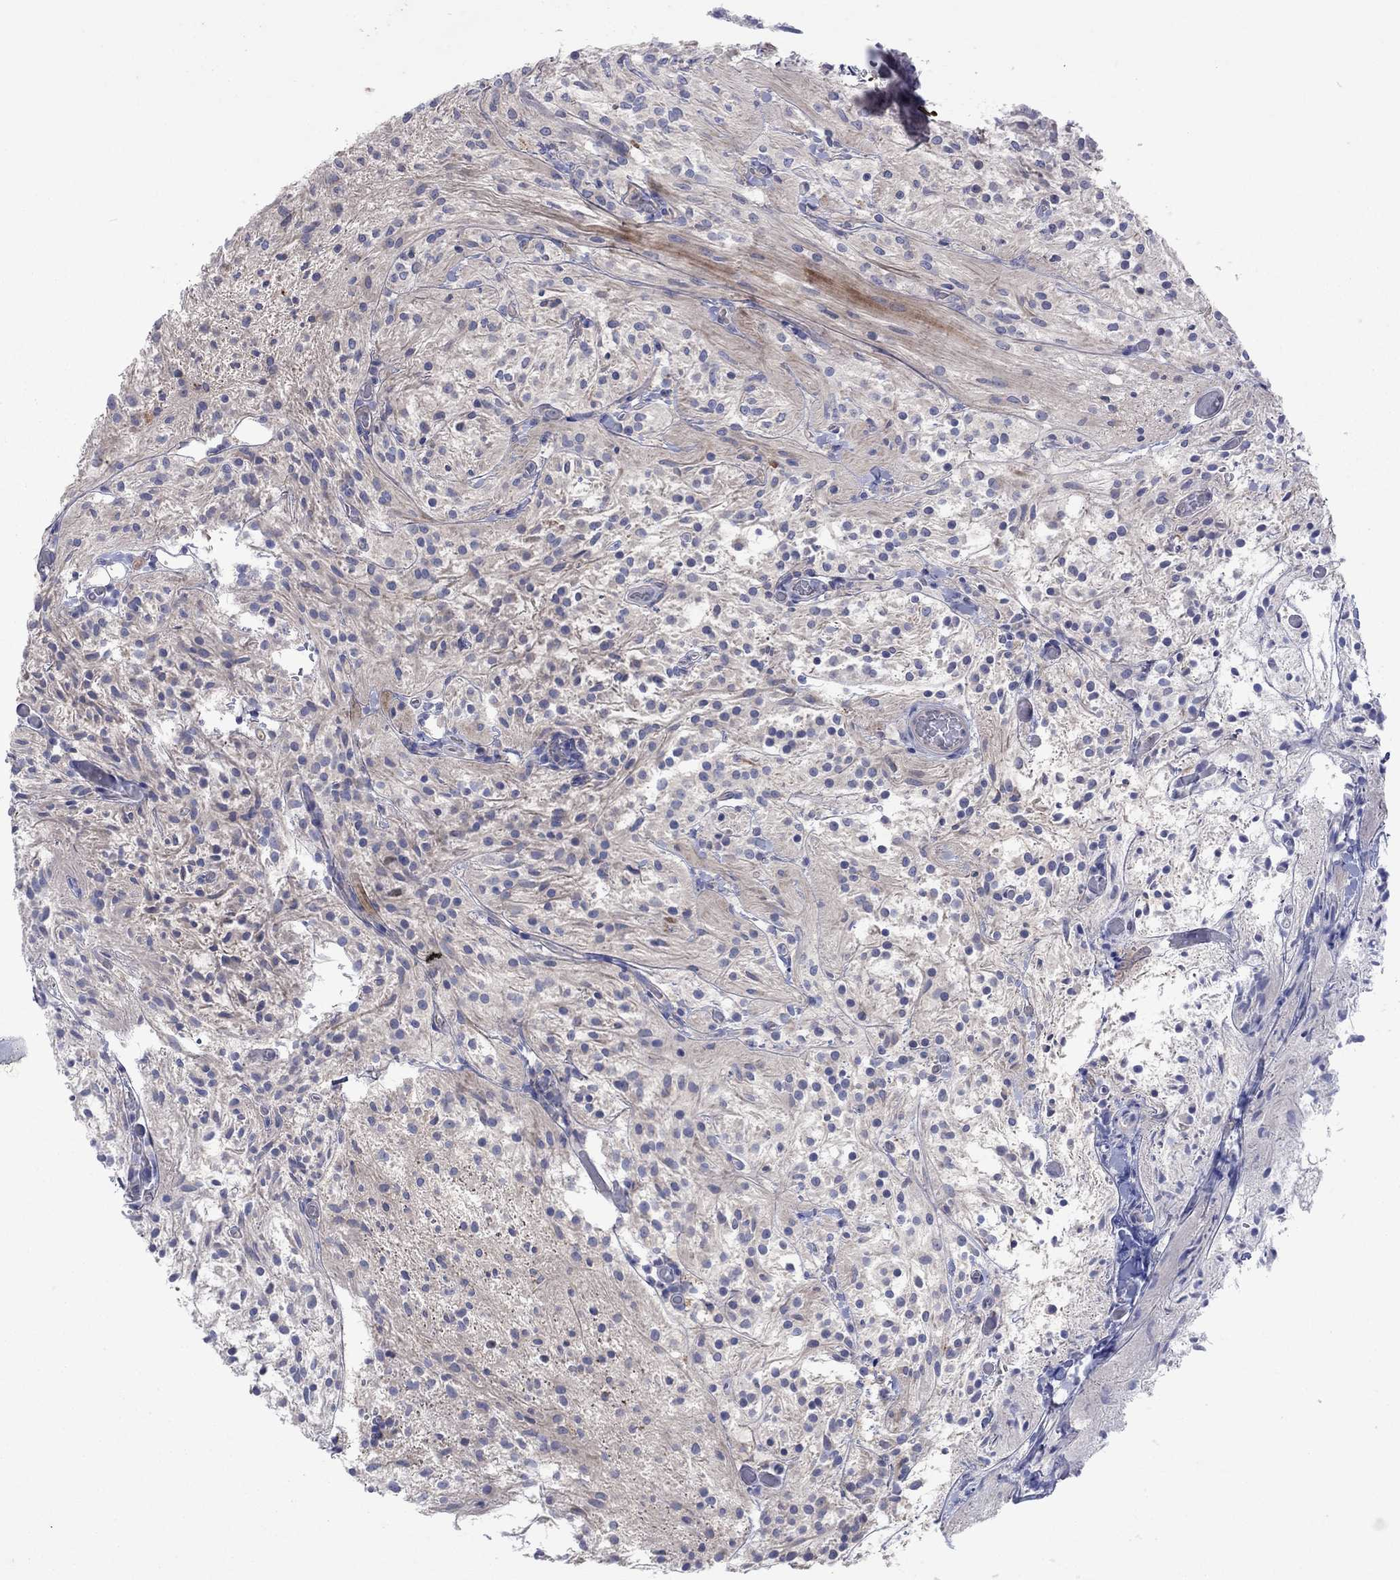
{"staining": {"intensity": "negative", "quantity": "none", "location": "none"}, "tissue": "glioma", "cell_type": "Tumor cells", "image_type": "cancer", "snomed": [{"axis": "morphology", "description": "Glioma, malignant, Low grade"}, {"axis": "topography", "description": "Brain"}], "caption": "Low-grade glioma (malignant) stained for a protein using IHC shows no staining tumor cells.", "gene": "PLCL2", "patient": {"sex": "male", "age": 3}}